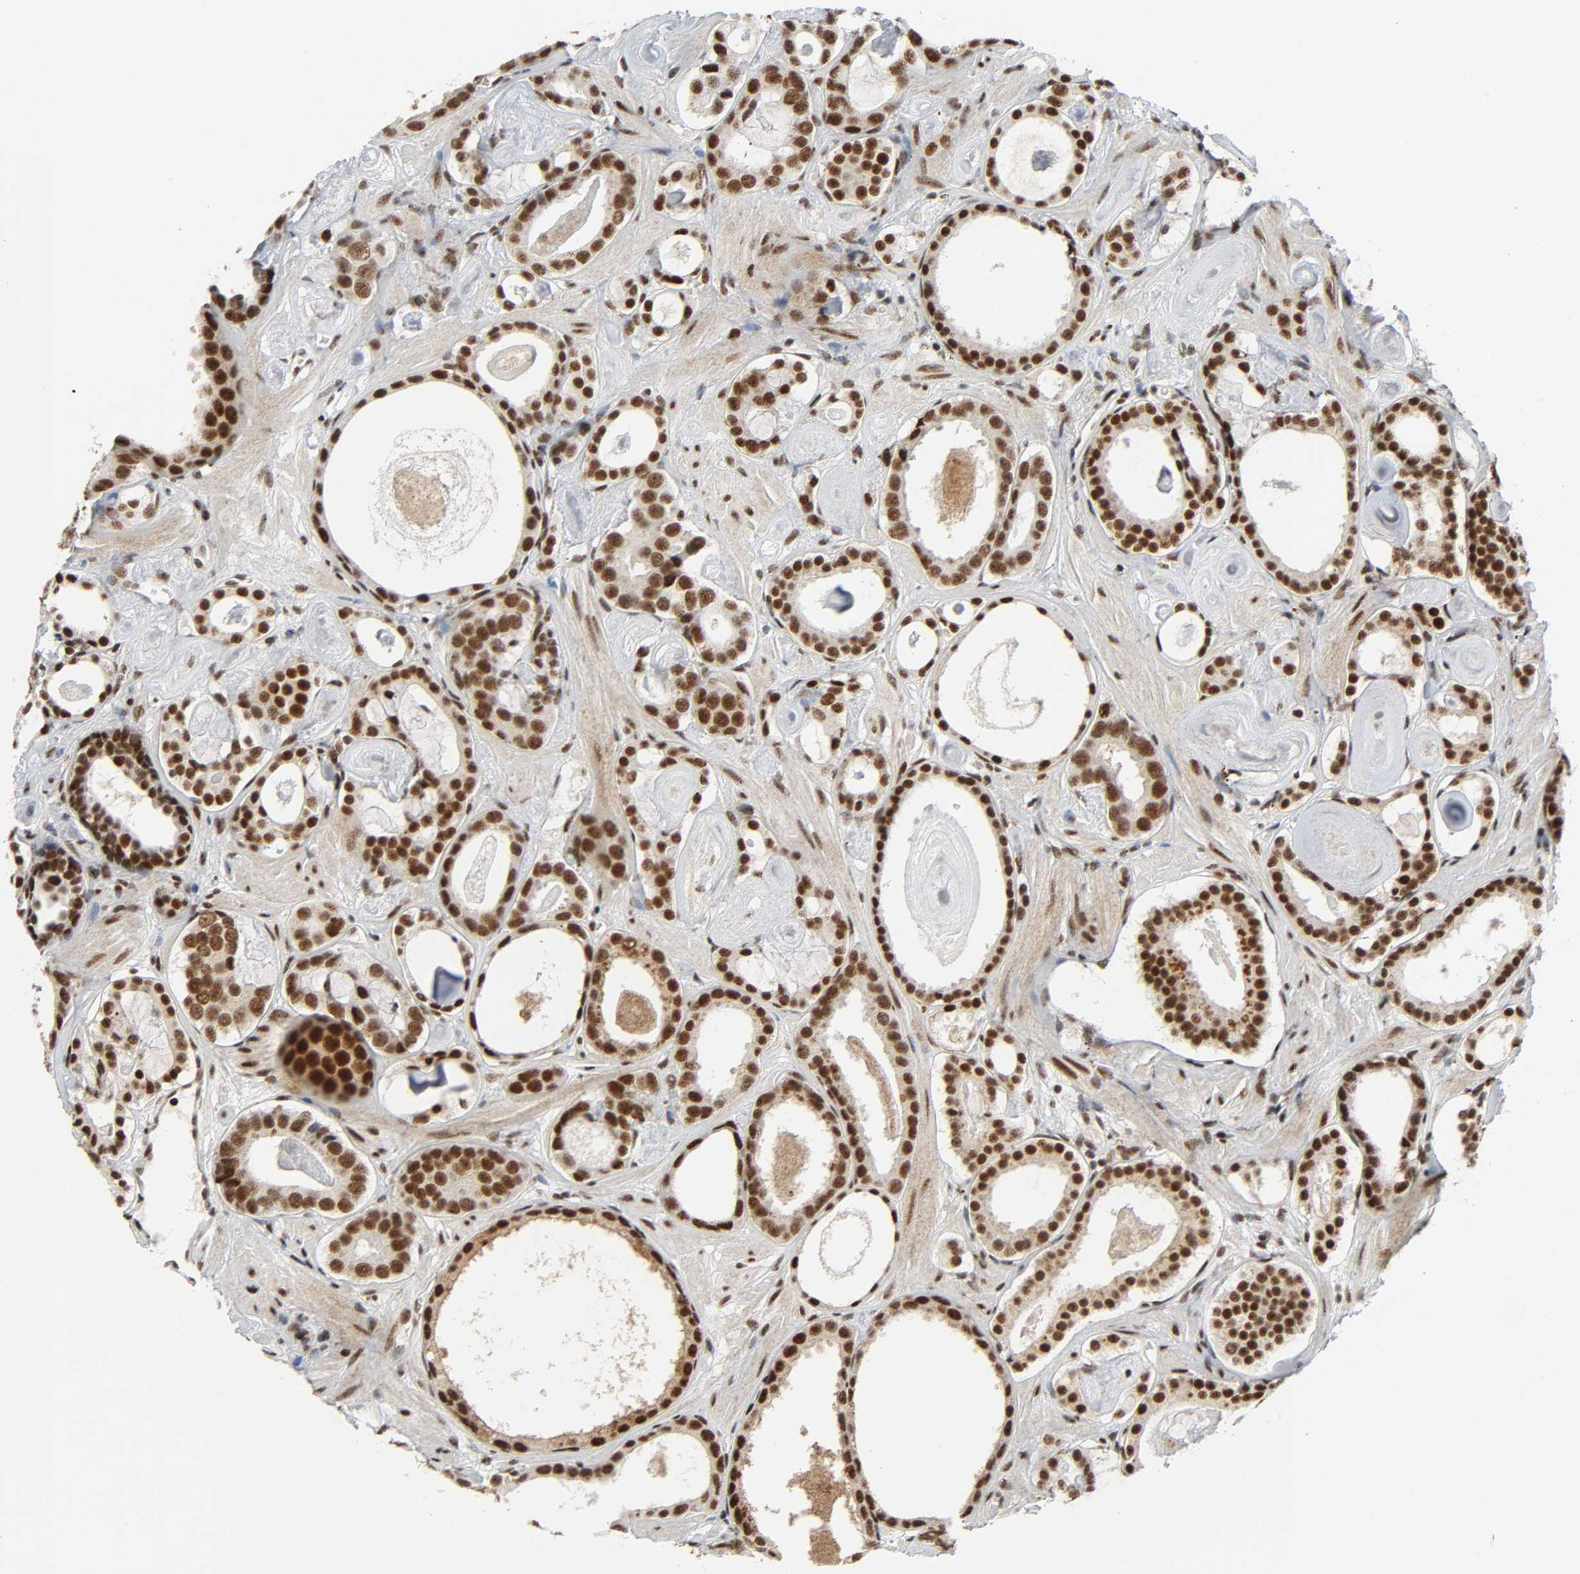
{"staining": {"intensity": "strong", "quantity": ">75%", "location": "nuclear"}, "tissue": "prostate cancer", "cell_type": "Tumor cells", "image_type": "cancer", "snomed": [{"axis": "morphology", "description": "Adenocarcinoma, Low grade"}, {"axis": "topography", "description": "Prostate"}], "caption": "Immunohistochemical staining of prostate adenocarcinoma (low-grade) demonstrates high levels of strong nuclear protein staining in approximately >75% of tumor cells.", "gene": "CDK9", "patient": {"sex": "male", "age": 57}}